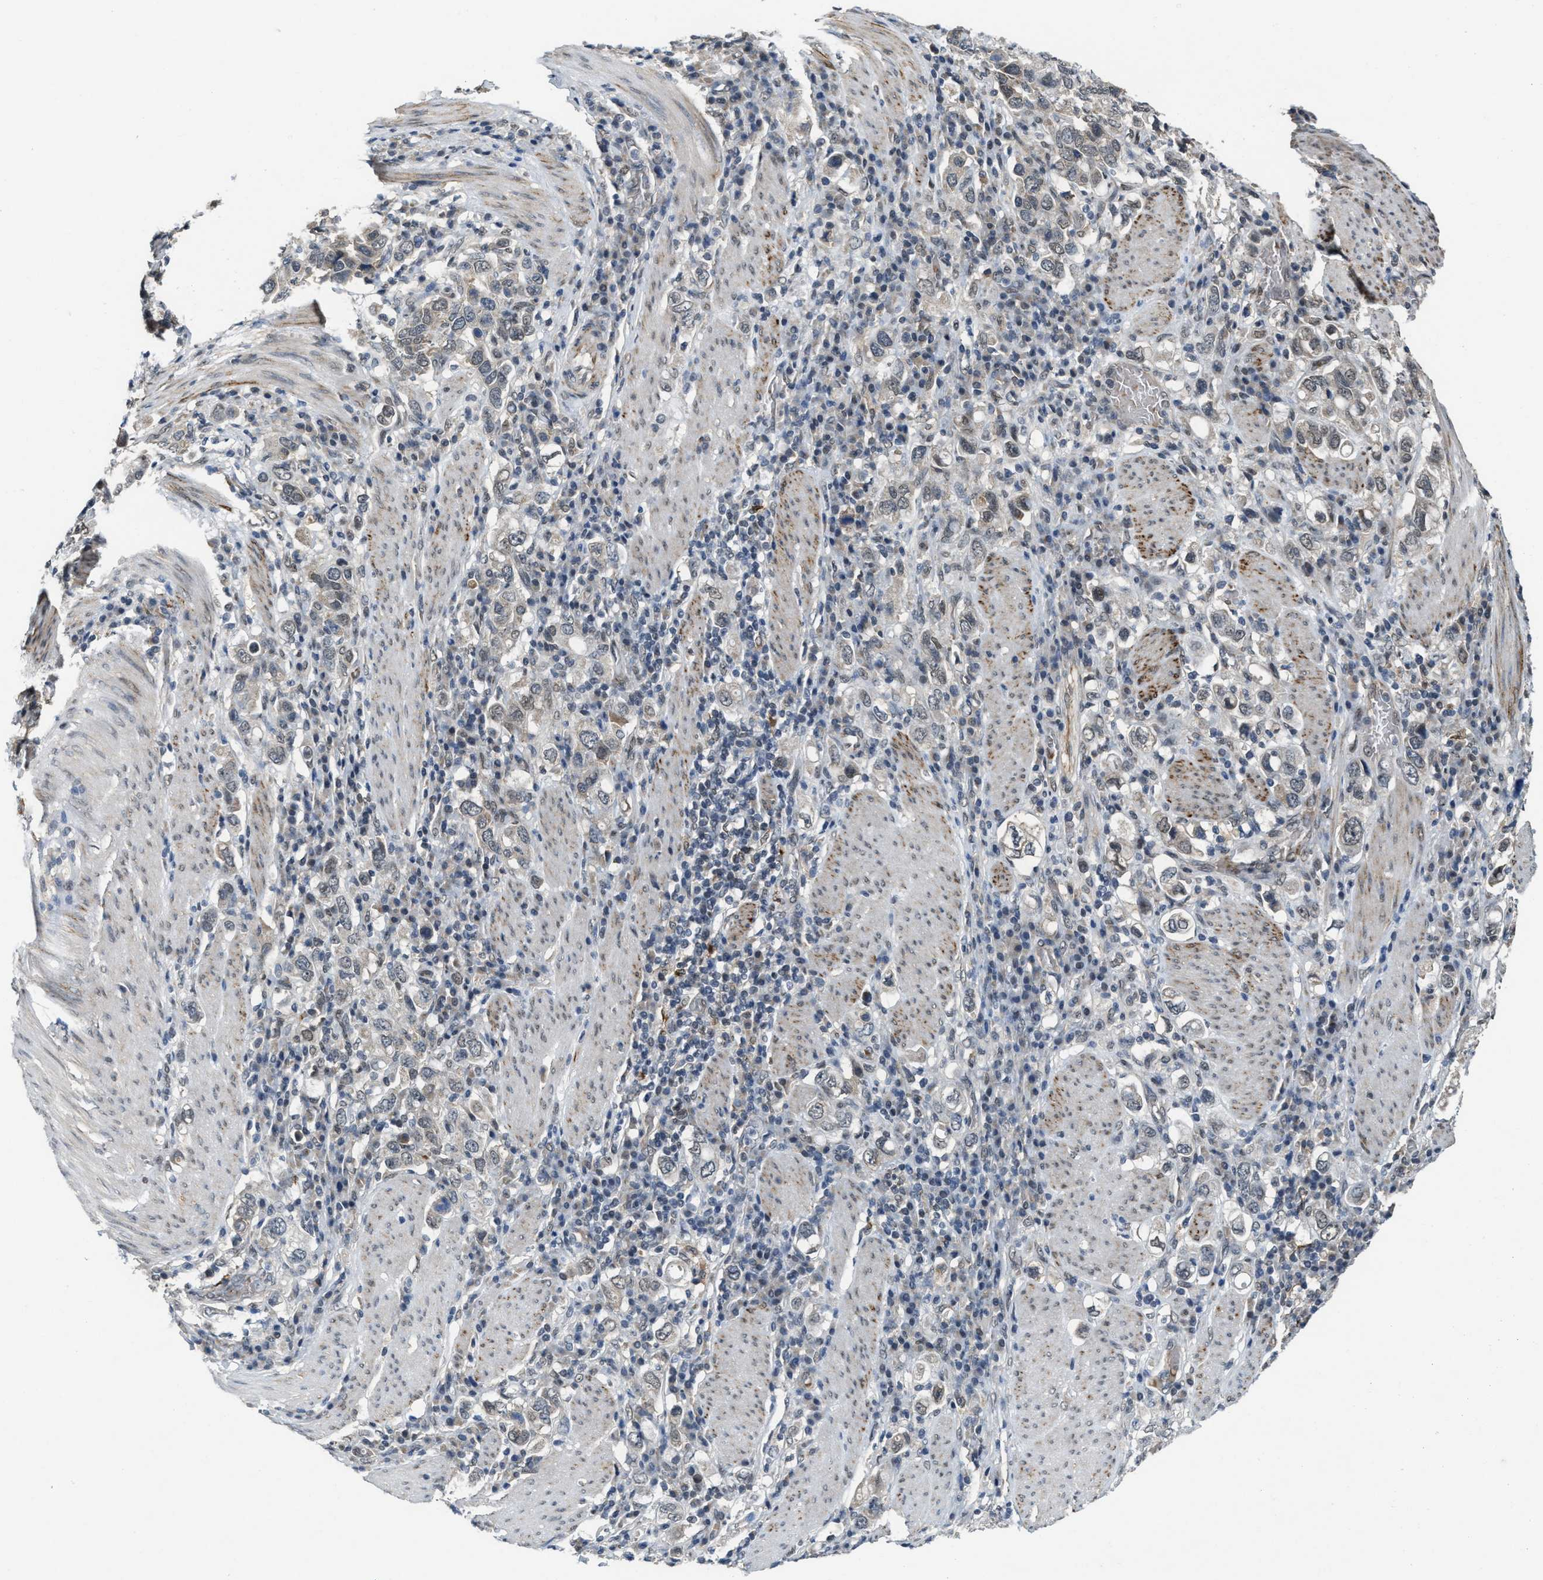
{"staining": {"intensity": "weak", "quantity": "<25%", "location": "cytoplasmic/membranous"}, "tissue": "stomach cancer", "cell_type": "Tumor cells", "image_type": "cancer", "snomed": [{"axis": "morphology", "description": "Adenocarcinoma, NOS"}, {"axis": "topography", "description": "Stomach, upper"}], "caption": "Immunohistochemistry photomicrograph of neoplastic tissue: human stomach adenocarcinoma stained with DAB exhibits no significant protein staining in tumor cells.", "gene": "KIF24", "patient": {"sex": "male", "age": 62}}